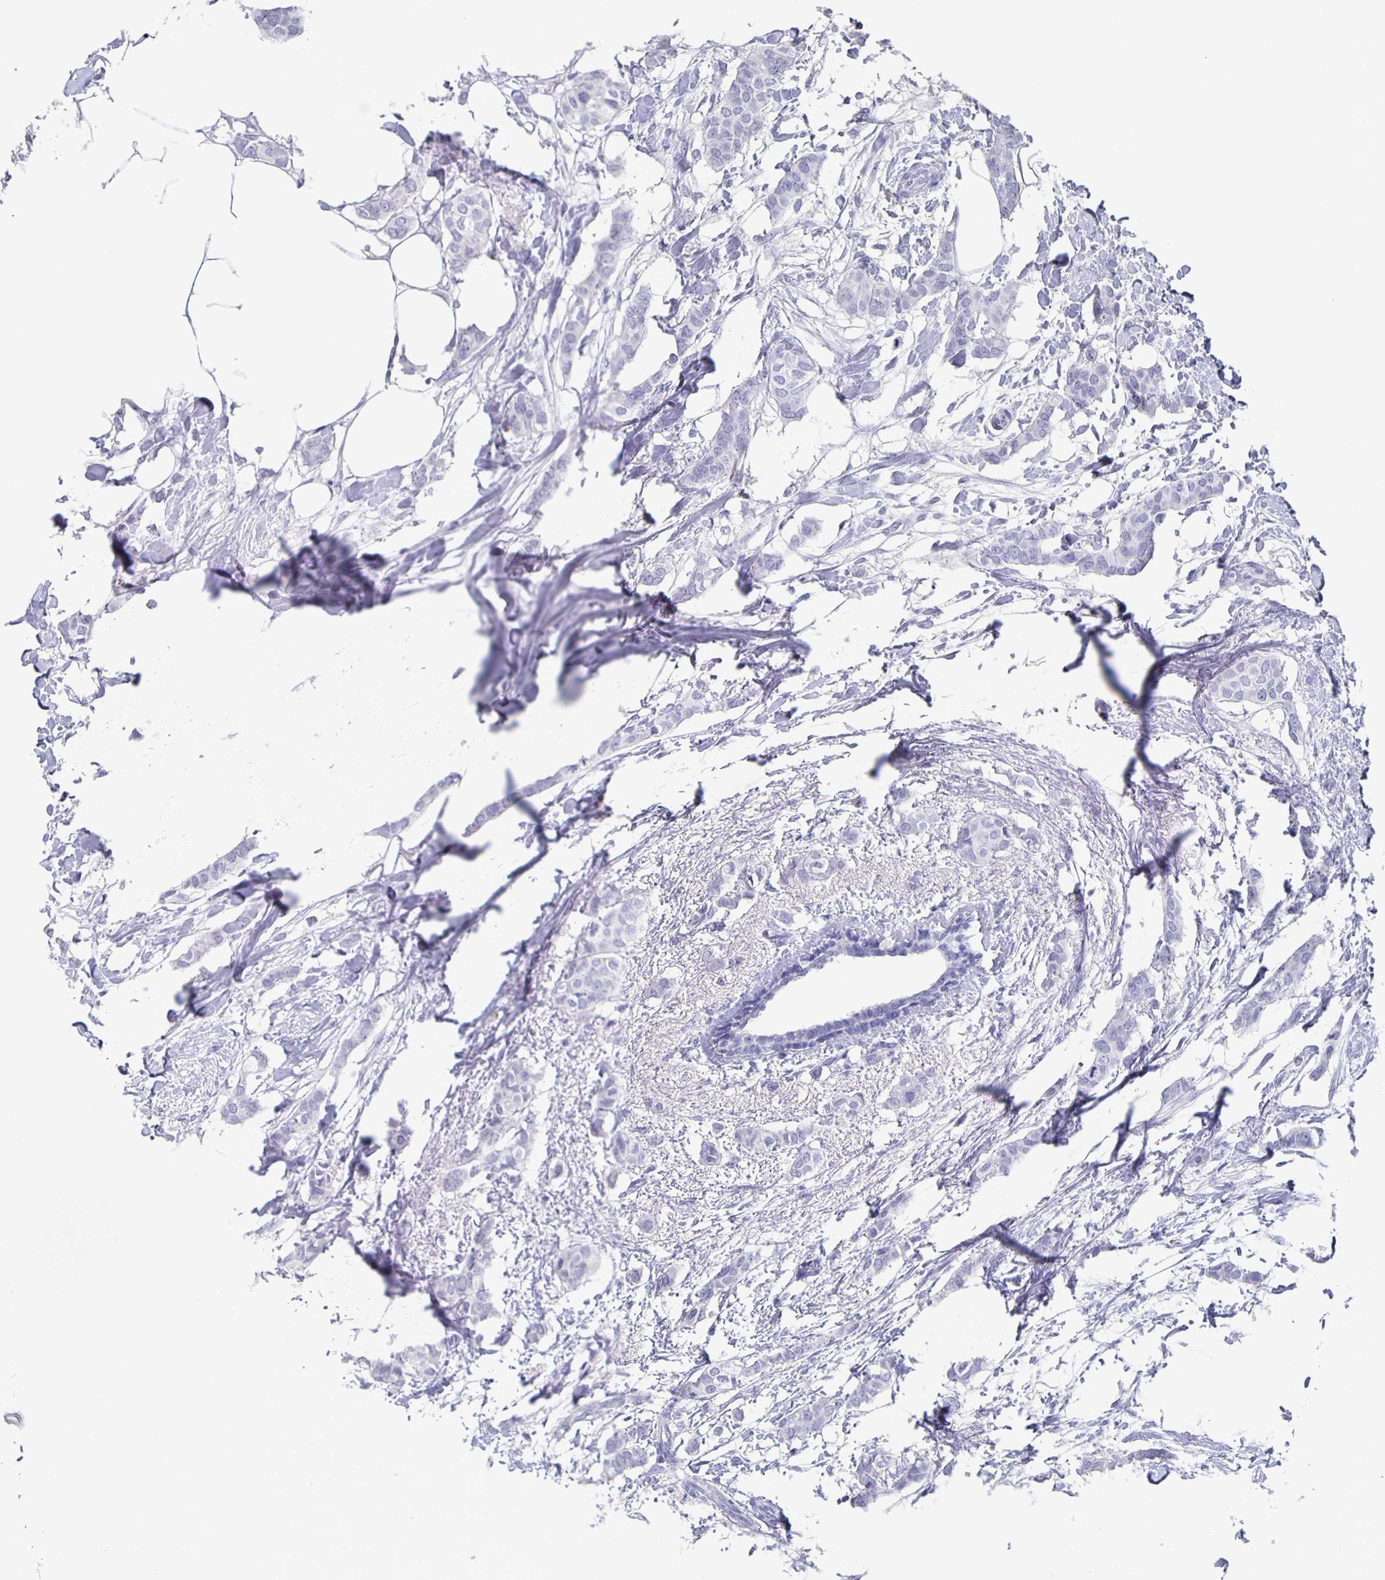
{"staining": {"intensity": "negative", "quantity": "none", "location": "none"}, "tissue": "breast cancer", "cell_type": "Tumor cells", "image_type": "cancer", "snomed": [{"axis": "morphology", "description": "Duct carcinoma"}, {"axis": "topography", "description": "Breast"}], "caption": "IHC micrograph of breast cancer (infiltrating ductal carcinoma) stained for a protein (brown), which displays no expression in tumor cells.", "gene": "FGA", "patient": {"sex": "female", "age": 62}}